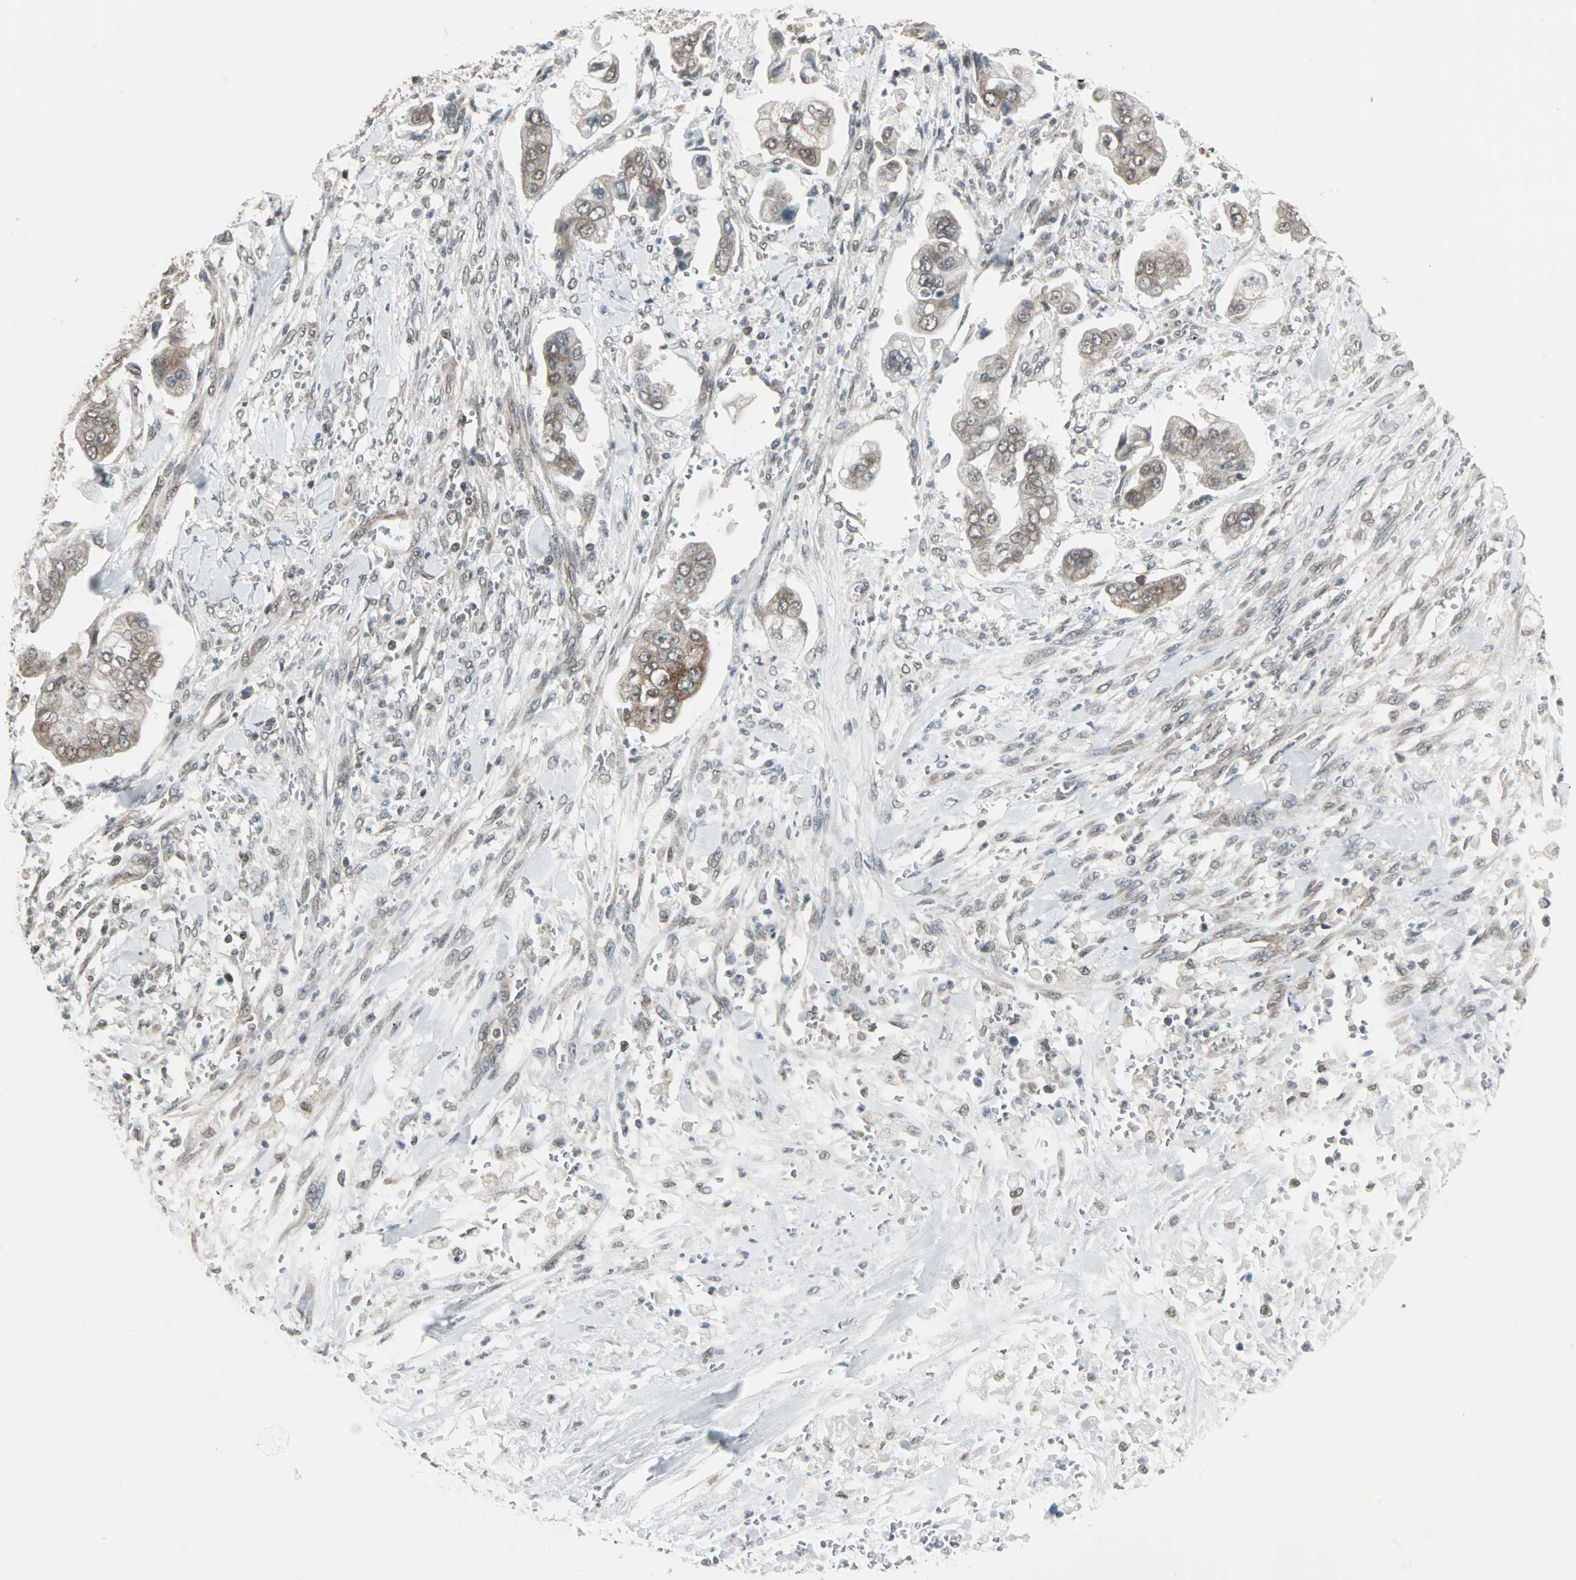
{"staining": {"intensity": "moderate", "quantity": ">75%", "location": "cytoplasmic/membranous"}, "tissue": "stomach cancer", "cell_type": "Tumor cells", "image_type": "cancer", "snomed": [{"axis": "morphology", "description": "Adenocarcinoma, NOS"}, {"axis": "topography", "description": "Stomach"}], "caption": "An image of adenocarcinoma (stomach) stained for a protein demonstrates moderate cytoplasmic/membranous brown staining in tumor cells. (DAB = brown stain, brightfield microscopy at high magnification).", "gene": "CBLC", "patient": {"sex": "male", "age": 62}}